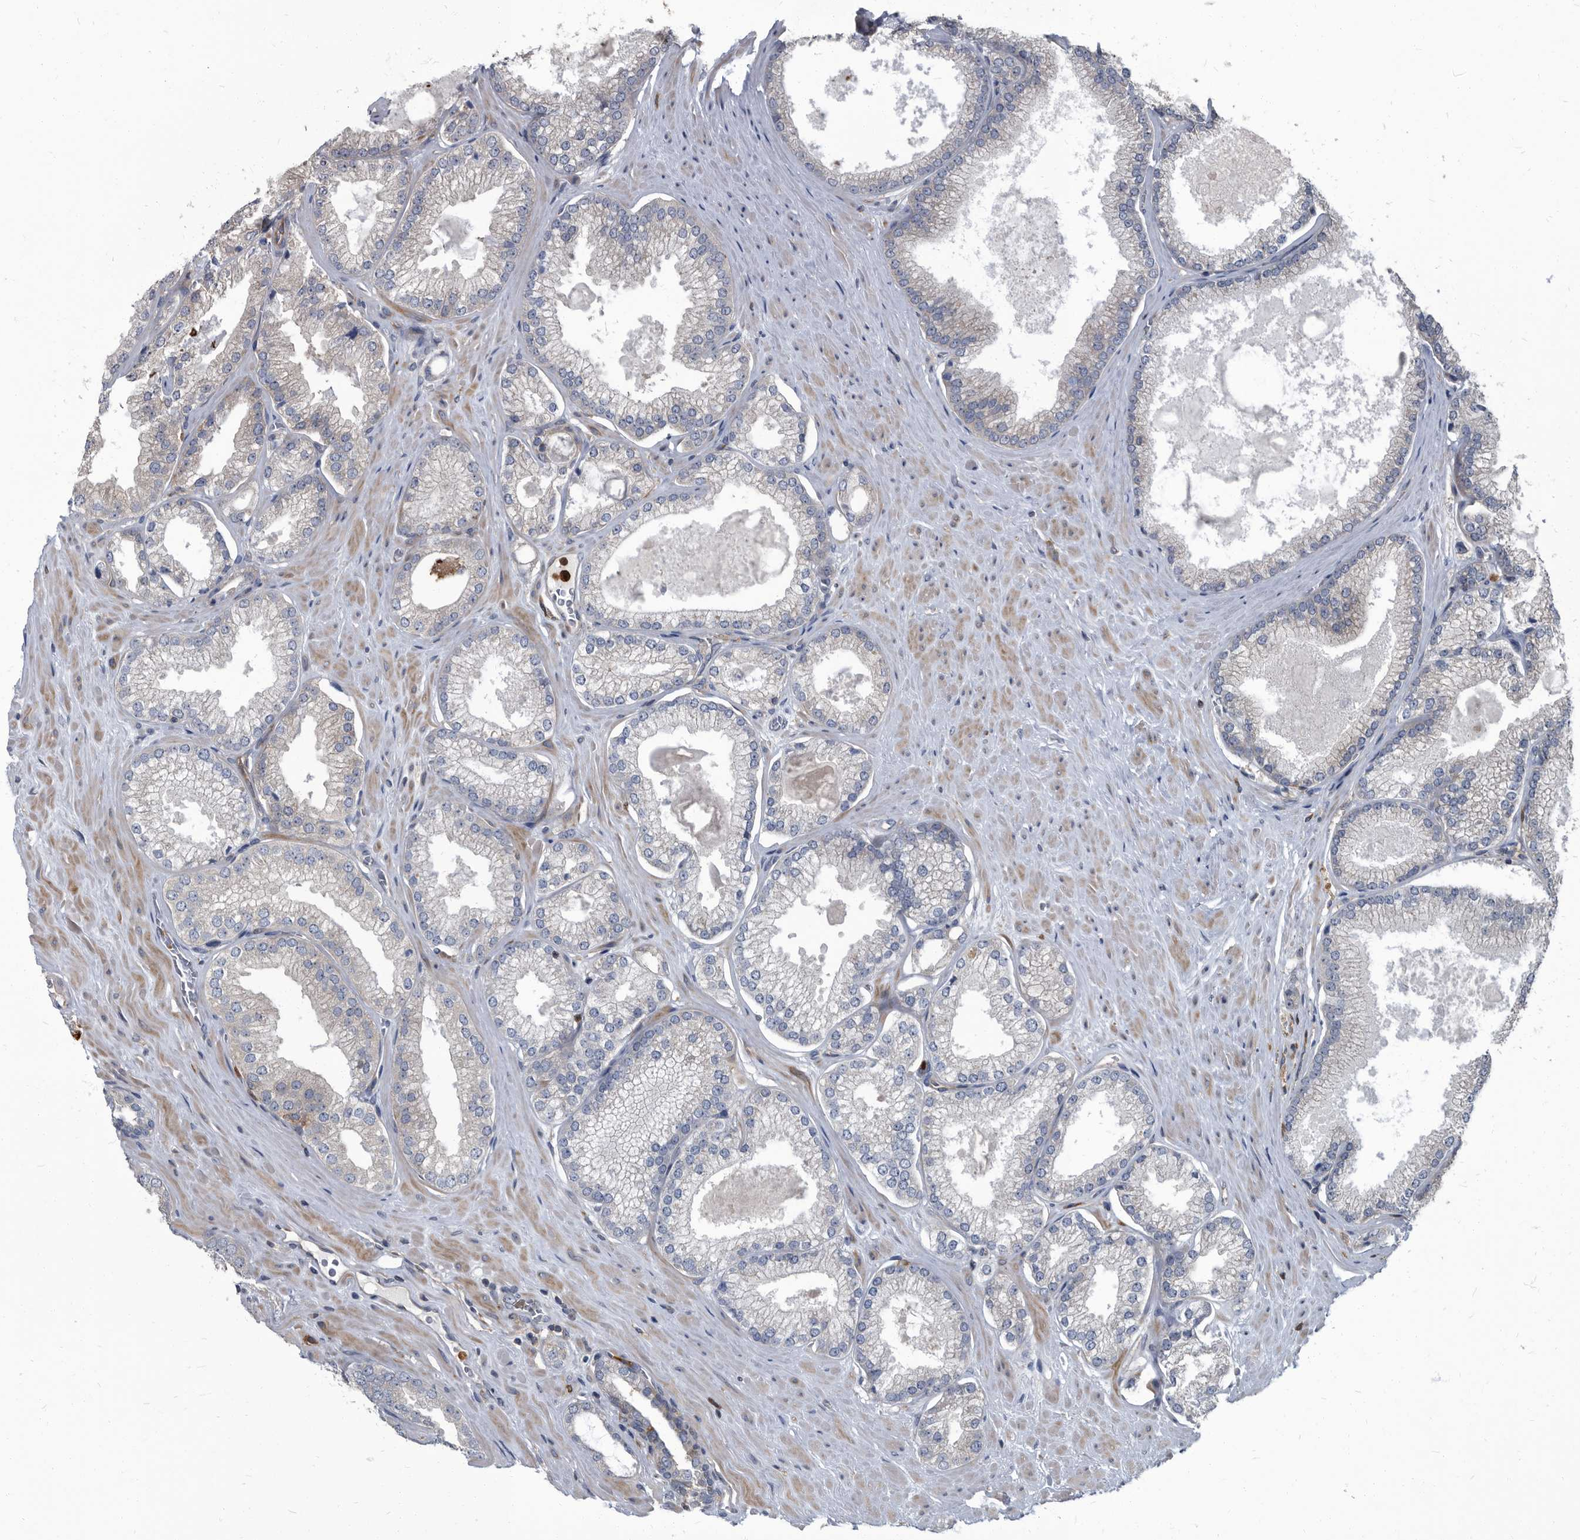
{"staining": {"intensity": "negative", "quantity": "none", "location": "none"}, "tissue": "prostate cancer", "cell_type": "Tumor cells", "image_type": "cancer", "snomed": [{"axis": "morphology", "description": "Adenocarcinoma, Low grade"}, {"axis": "topography", "description": "Prostate"}], "caption": "A photomicrograph of human prostate adenocarcinoma (low-grade) is negative for staining in tumor cells. Nuclei are stained in blue.", "gene": "CDV3", "patient": {"sex": "male", "age": 62}}